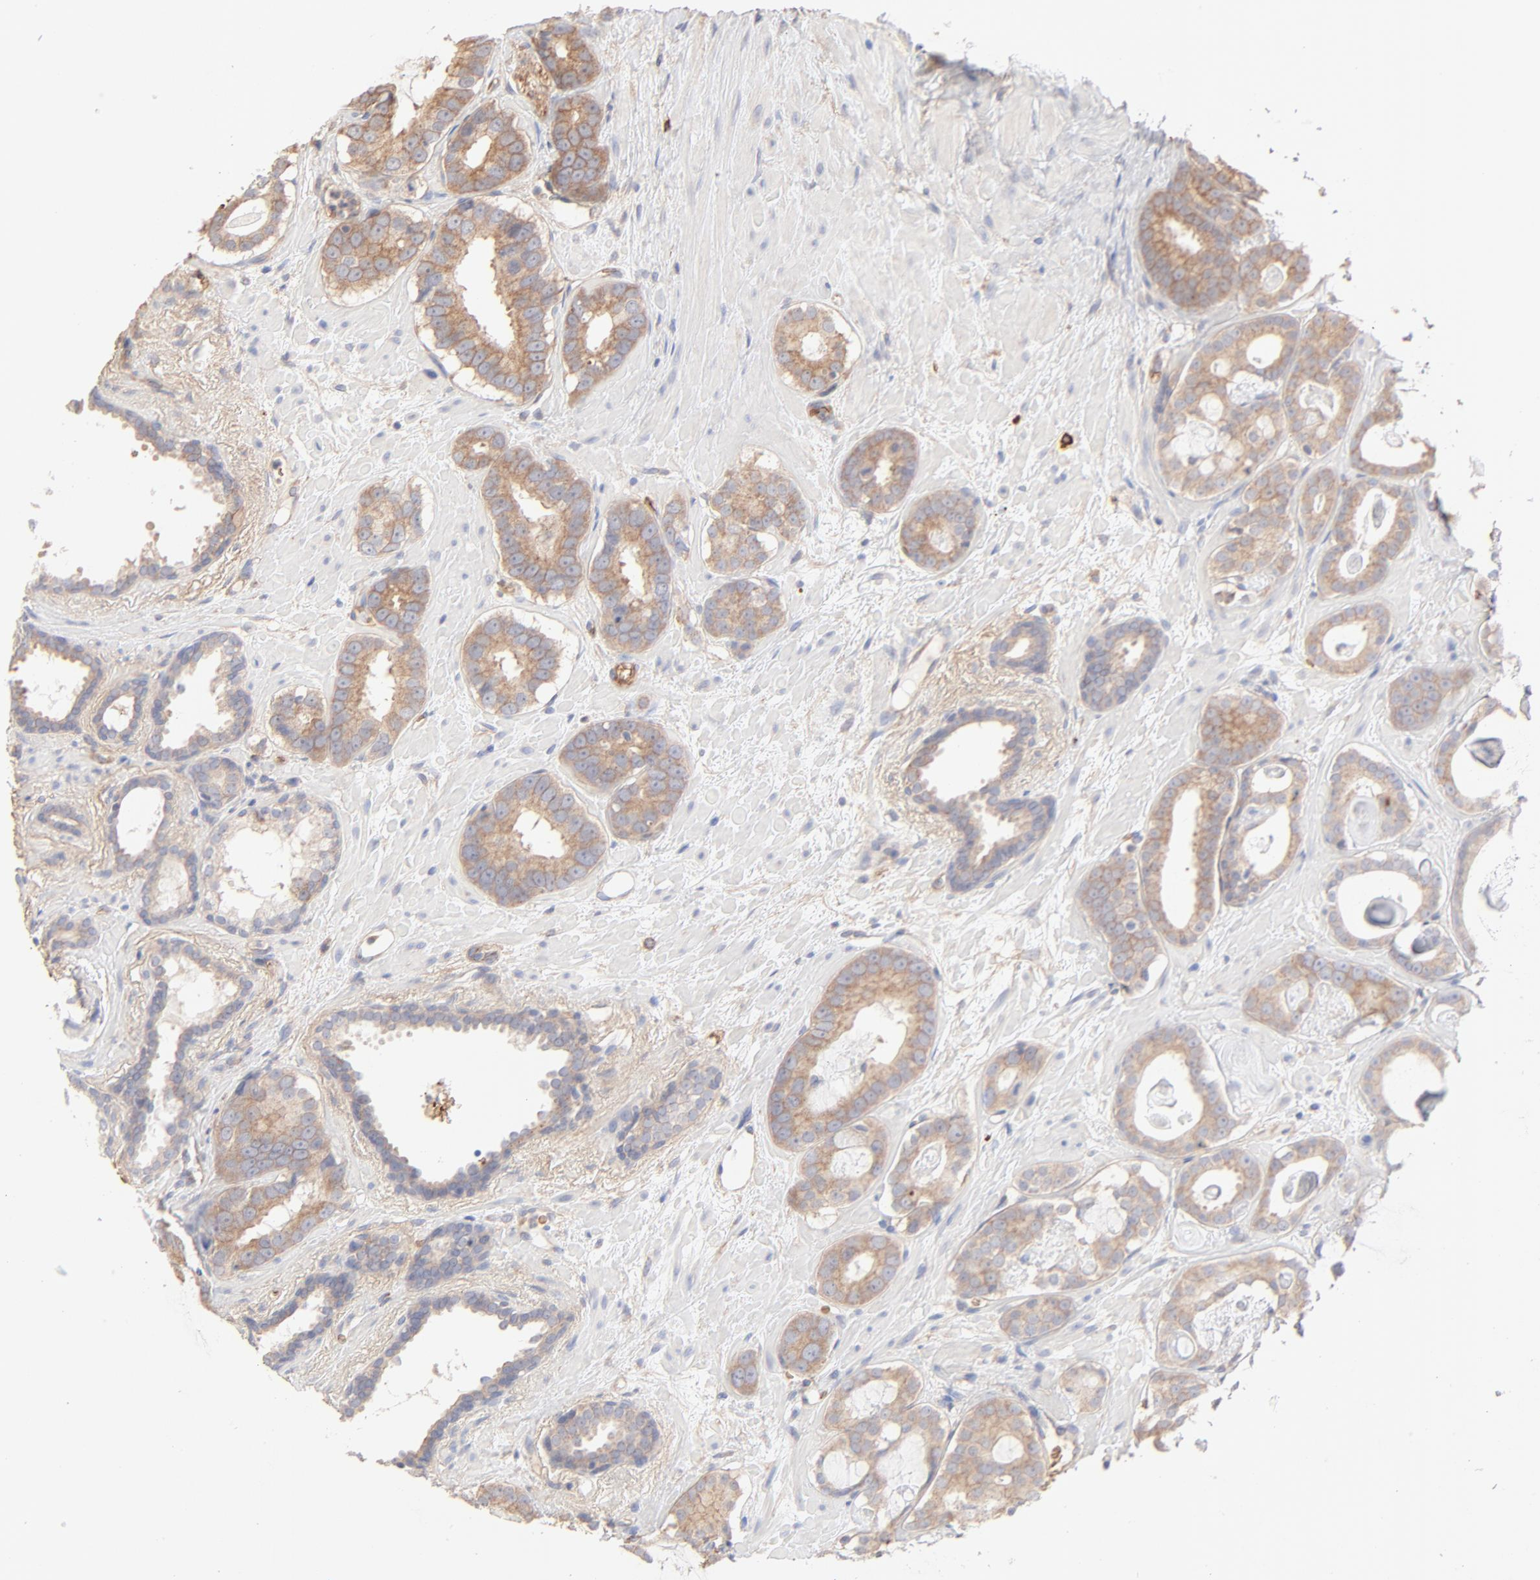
{"staining": {"intensity": "weak", "quantity": ">75%", "location": "cytoplasmic/membranous"}, "tissue": "prostate cancer", "cell_type": "Tumor cells", "image_type": "cancer", "snomed": [{"axis": "morphology", "description": "Adenocarcinoma, Low grade"}, {"axis": "topography", "description": "Prostate"}], "caption": "IHC (DAB) staining of human prostate cancer (low-grade adenocarcinoma) shows weak cytoplasmic/membranous protein positivity in about >75% of tumor cells.", "gene": "SPTB", "patient": {"sex": "male", "age": 57}}